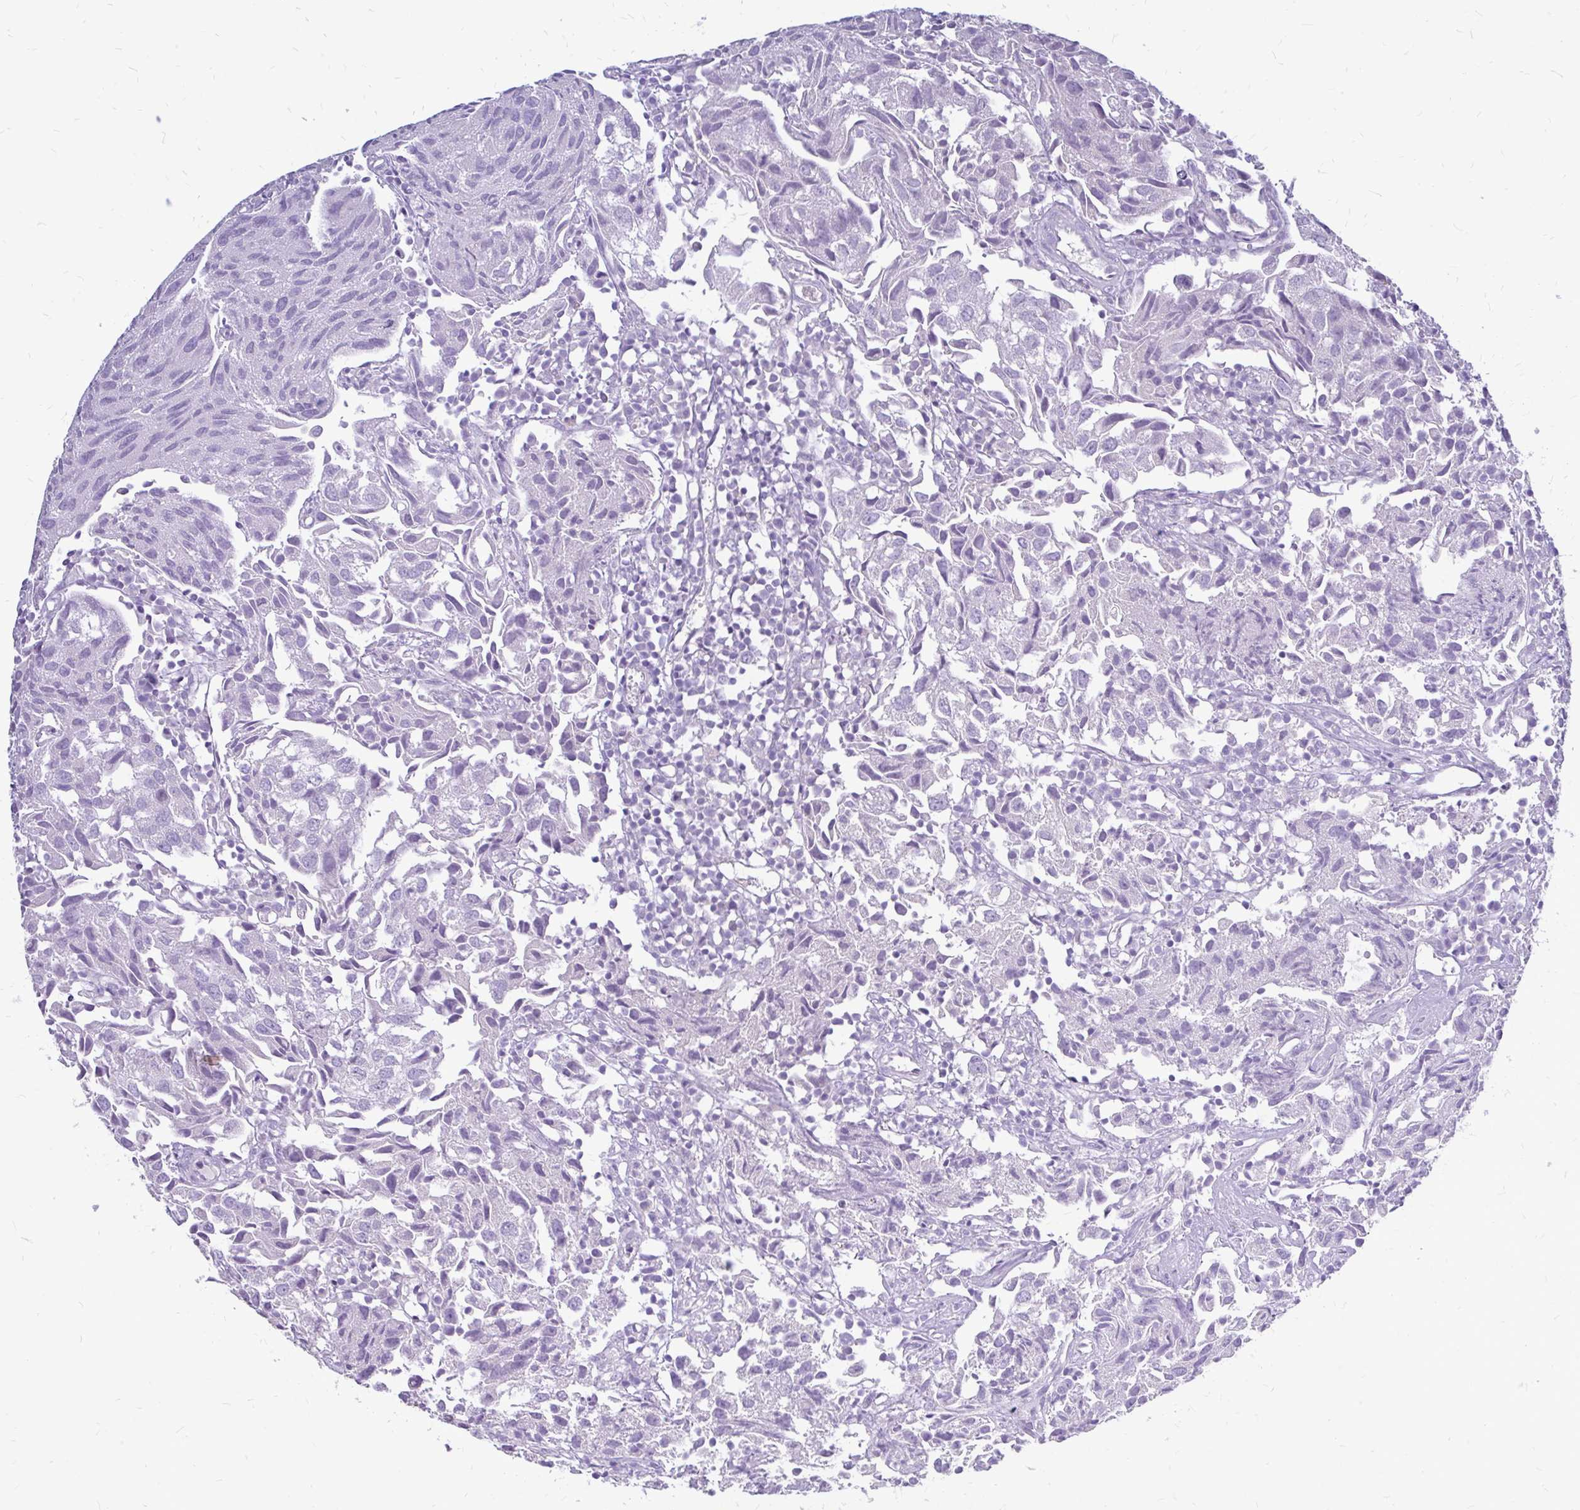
{"staining": {"intensity": "negative", "quantity": "none", "location": "none"}, "tissue": "urothelial cancer", "cell_type": "Tumor cells", "image_type": "cancer", "snomed": [{"axis": "morphology", "description": "Urothelial carcinoma, High grade"}, {"axis": "topography", "description": "Urinary bladder"}], "caption": "Image shows no significant protein positivity in tumor cells of urothelial cancer.", "gene": "MAP1LC3A", "patient": {"sex": "female", "age": 75}}